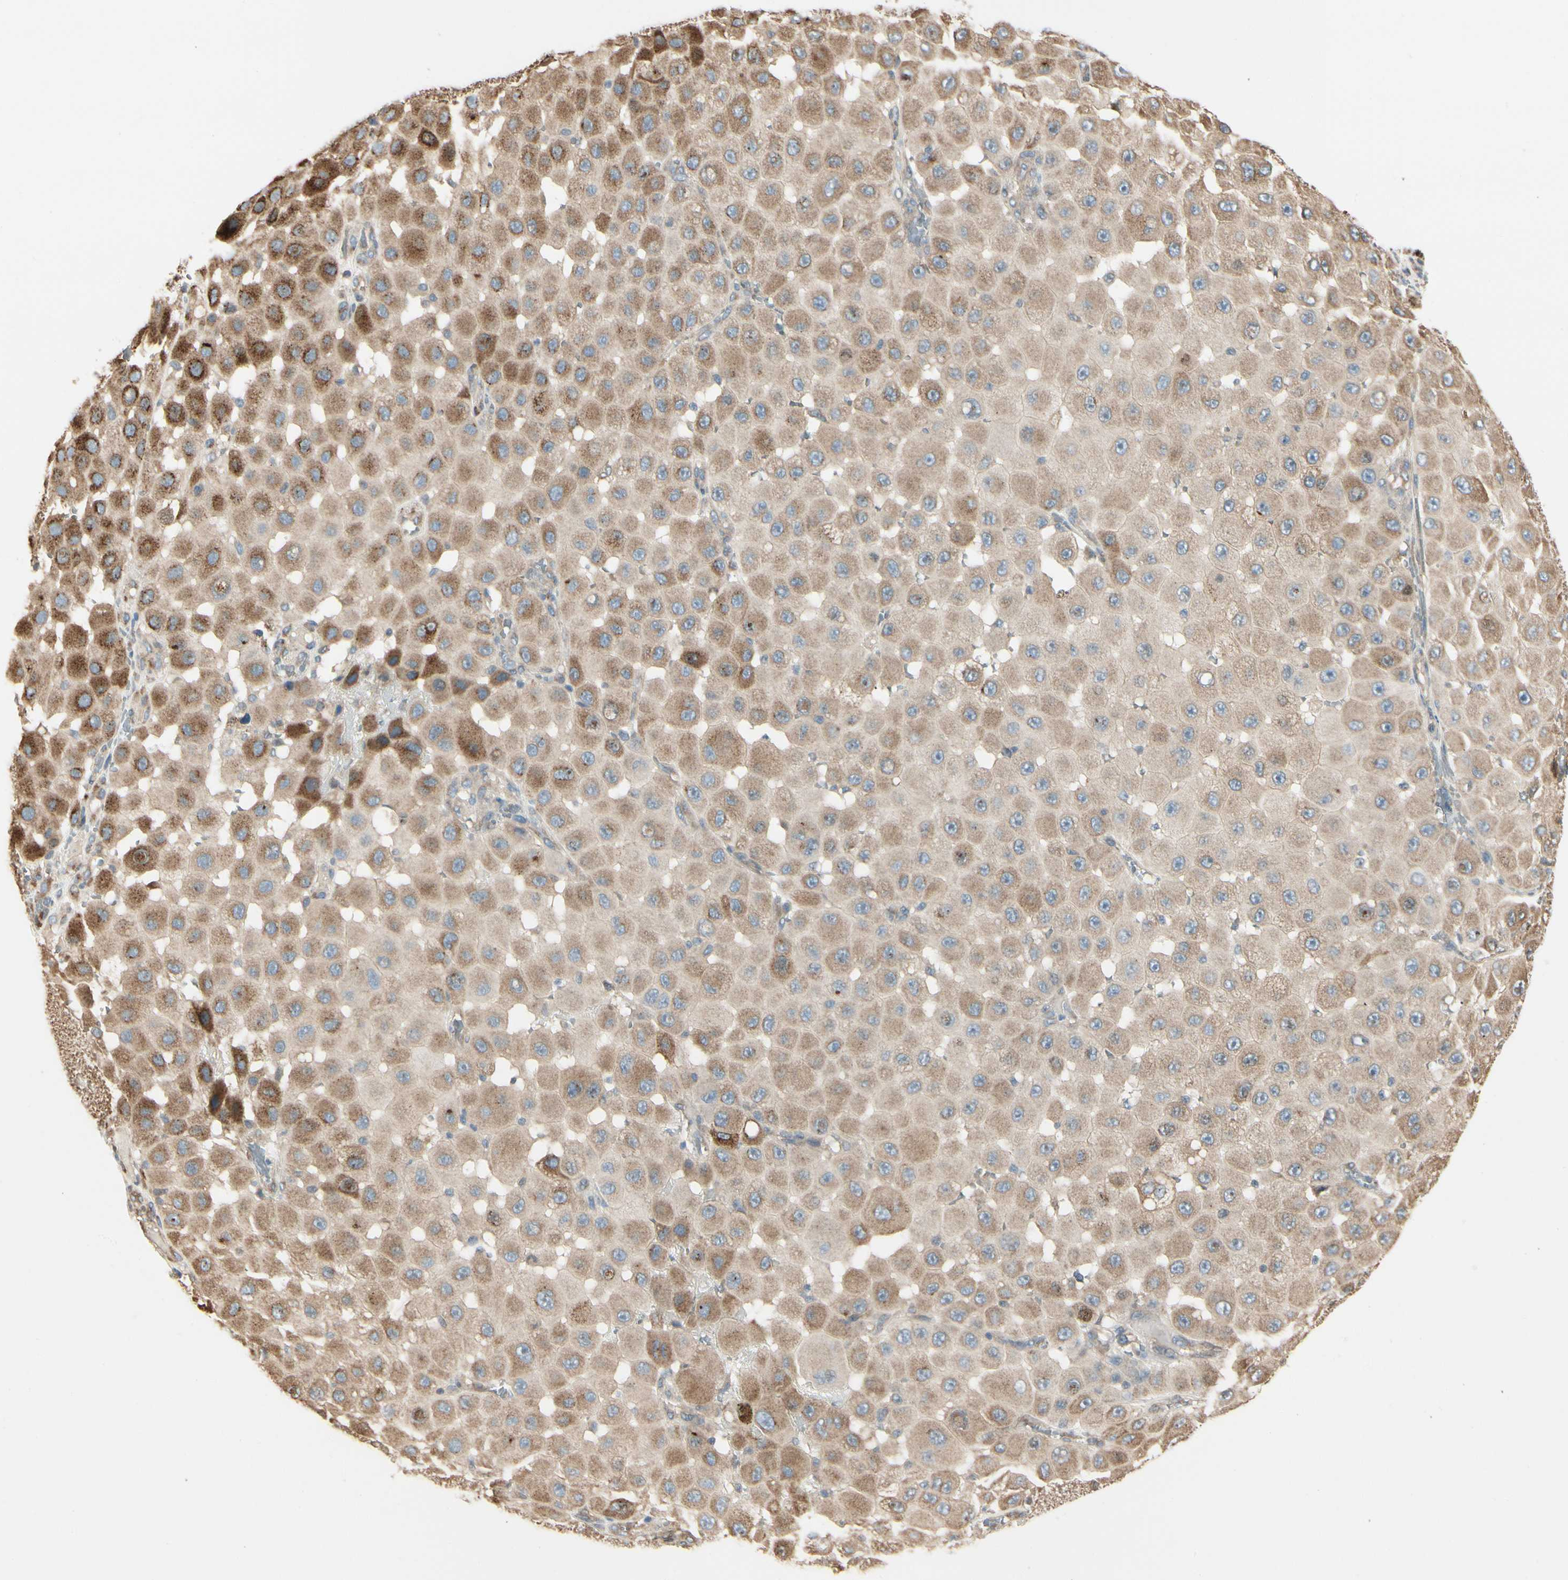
{"staining": {"intensity": "moderate", "quantity": ">75%", "location": "cytoplasmic/membranous"}, "tissue": "melanoma", "cell_type": "Tumor cells", "image_type": "cancer", "snomed": [{"axis": "morphology", "description": "Malignant melanoma, NOS"}, {"axis": "topography", "description": "Skin"}], "caption": "The immunohistochemical stain shows moderate cytoplasmic/membranous staining in tumor cells of malignant melanoma tissue.", "gene": "NUCB2", "patient": {"sex": "female", "age": 81}}